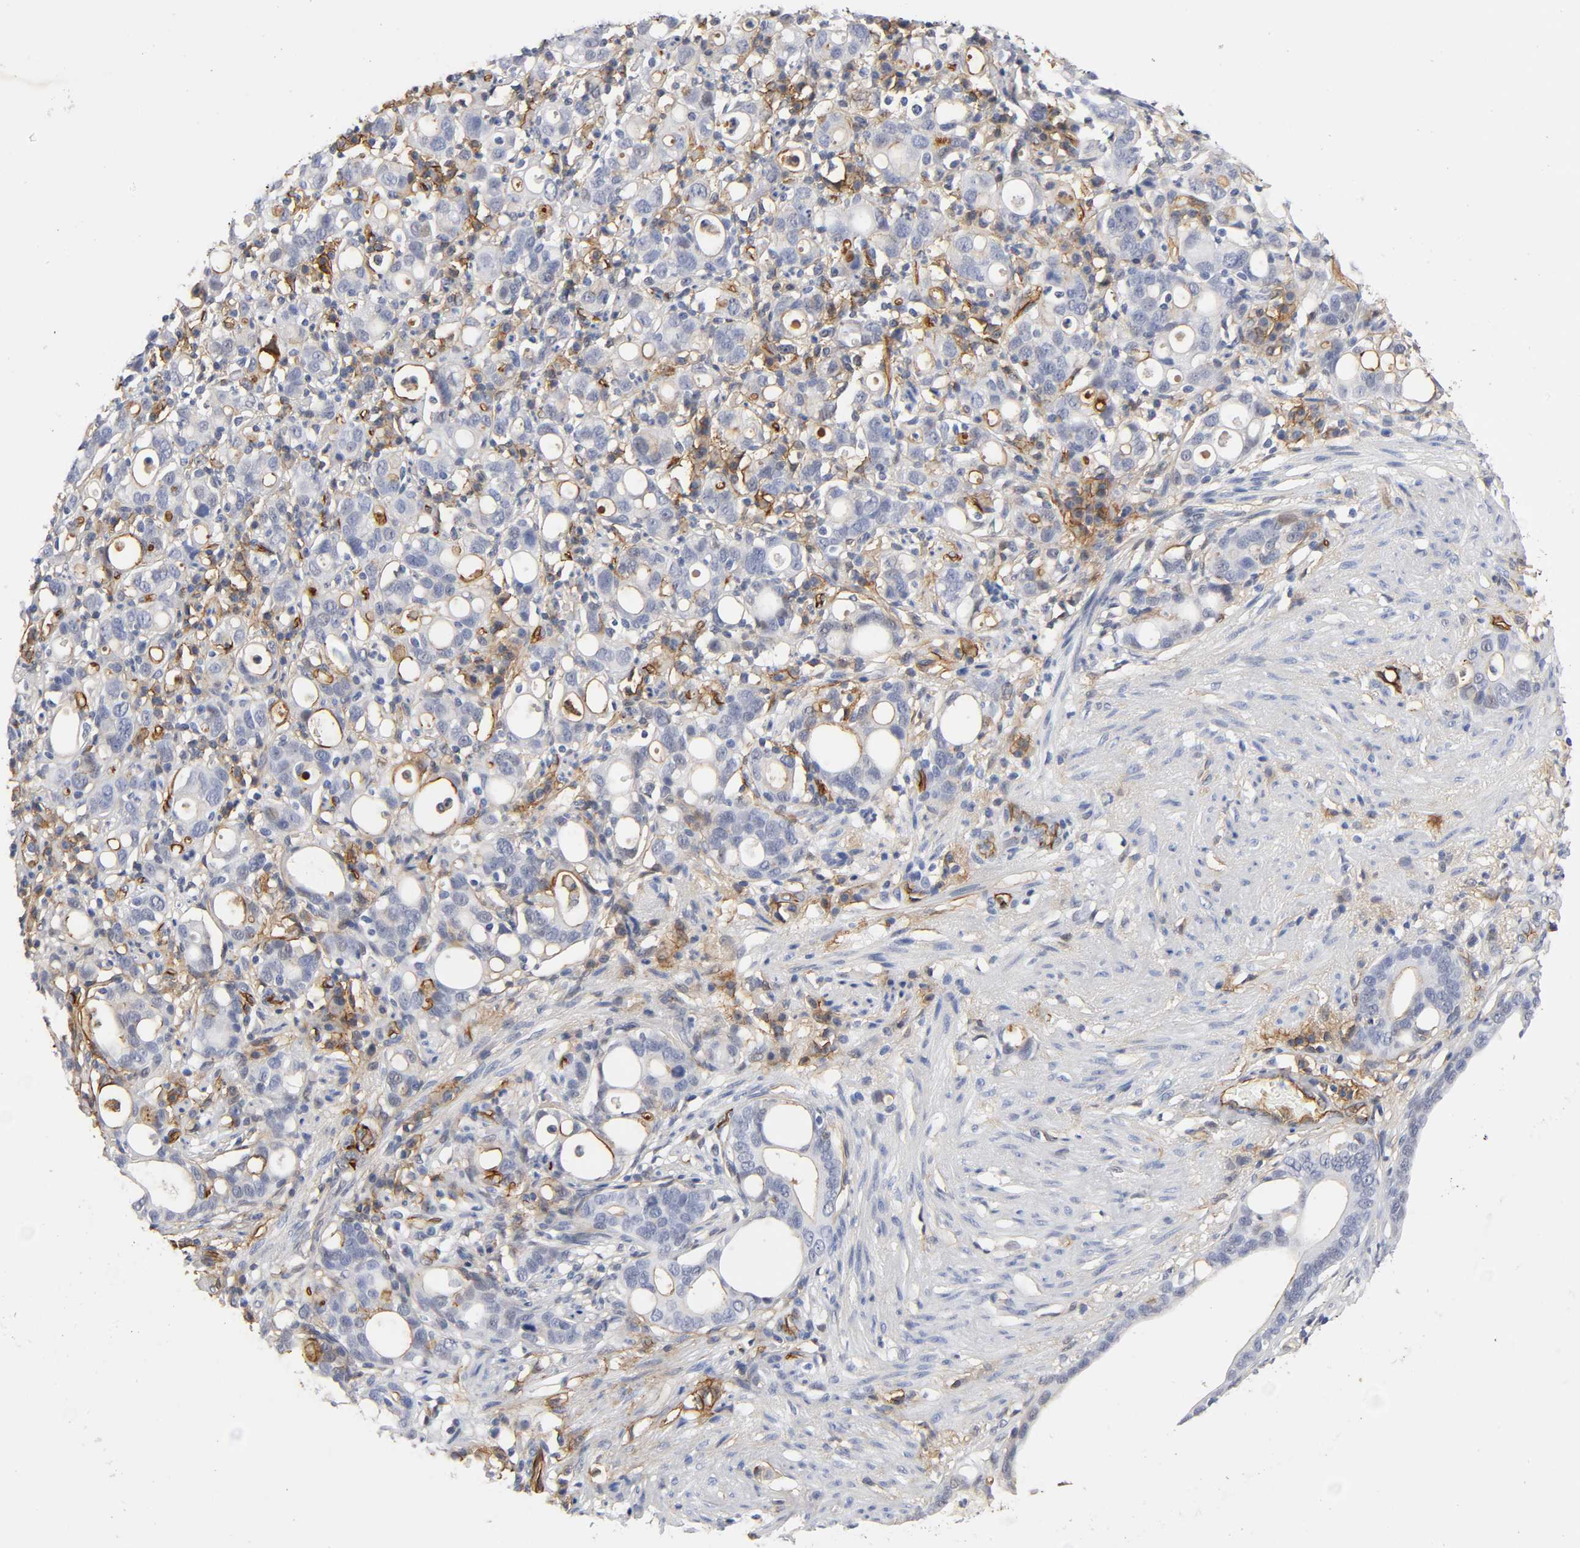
{"staining": {"intensity": "negative", "quantity": "none", "location": "none"}, "tissue": "stomach cancer", "cell_type": "Tumor cells", "image_type": "cancer", "snomed": [{"axis": "morphology", "description": "Adenocarcinoma, NOS"}, {"axis": "topography", "description": "Stomach"}], "caption": "Immunohistochemistry photomicrograph of stomach cancer stained for a protein (brown), which exhibits no expression in tumor cells.", "gene": "ICAM1", "patient": {"sex": "female", "age": 75}}